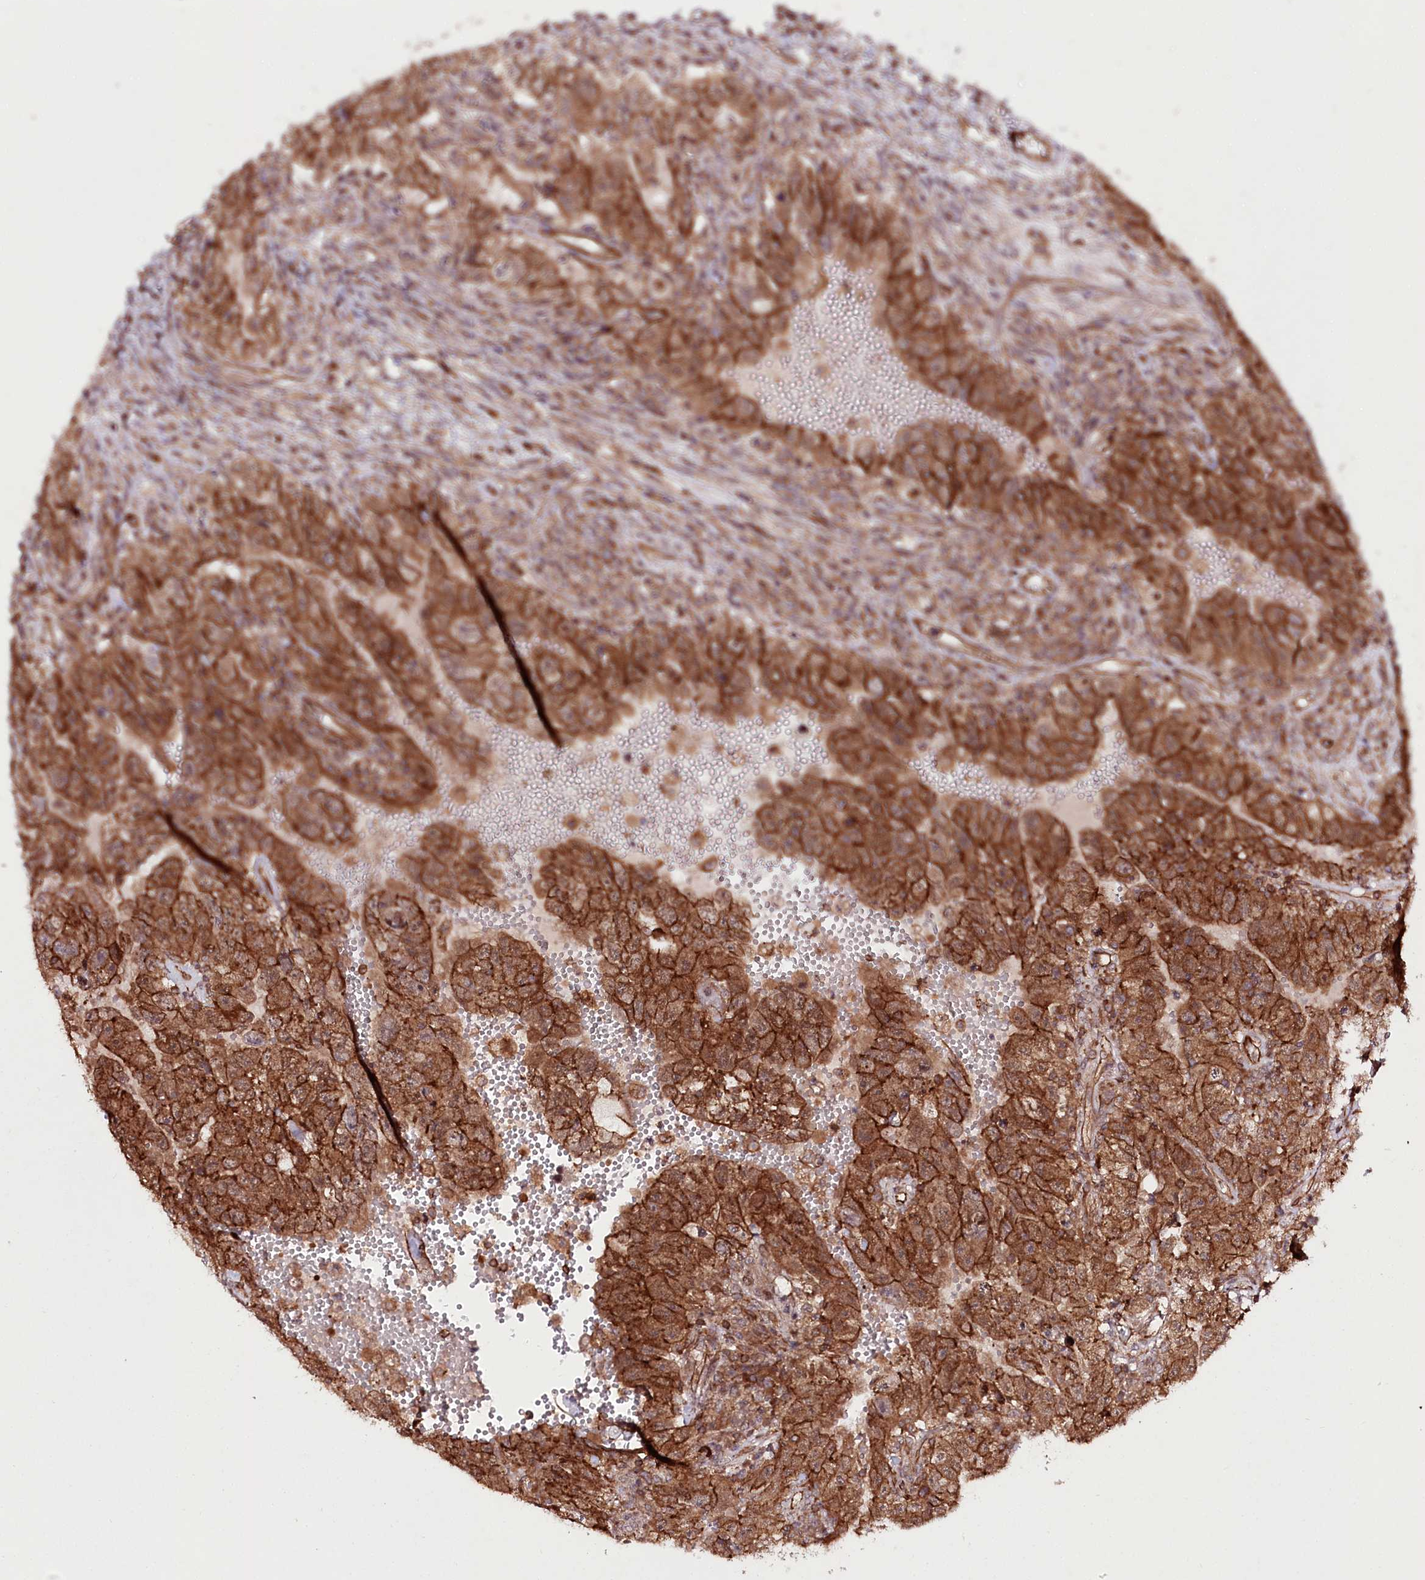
{"staining": {"intensity": "strong", "quantity": ">75%", "location": "cytoplasmic/membranous"}, "tissue": "testis cancer", "cell_type": "Tumor cells", "image_type": "cancer", "snomed": [{"axis": "morphology", "description": "Carcinoma, Embryonal, NOS"}, {"axis": "topography", "description": "Testis"}], "caption": "Strong cytoplasmic/membranous protein expression is seen in approximately >75% of tumor cells in testis cancer (embryonal carcinoma).", "gene": "DHX29", "patient": {"sex": "male", "age": 26}}